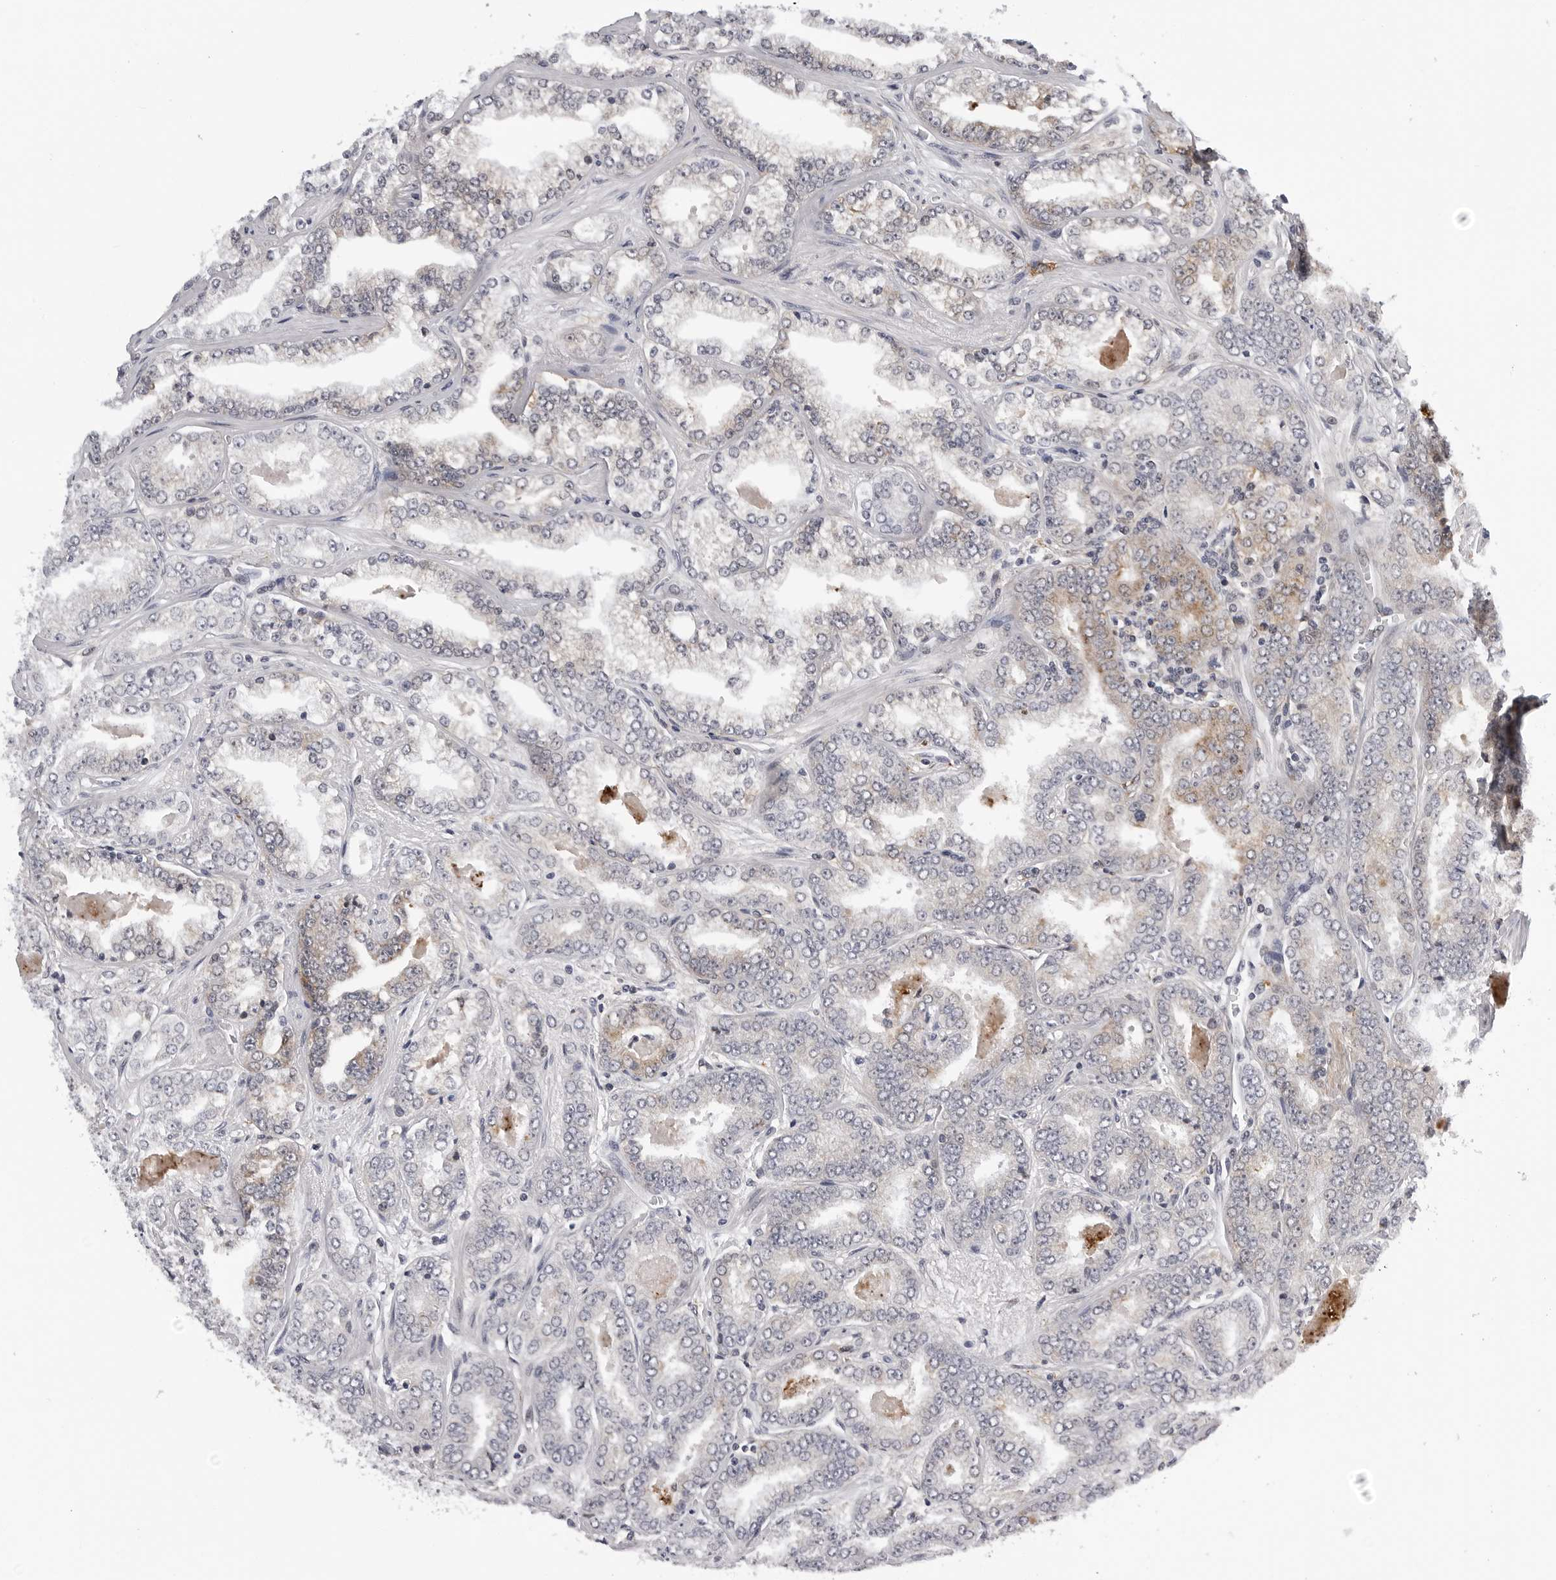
{"staining": {"intensity": "weak", "quantity": "25%-75%", "location": "cytoplasmic/membranous"}, "tissue": "prostate cancer", "cell_type": "Tumor cells", "image_type": "cancer", "snomed": [{"axis": "morphology", "description": "Adenocarcinoma, High grade"}, {"axis": "topography", "description": "Prostate"}], "caption": "The immunohistochemical stain shows weak cytoplasmic/membranous positivity in tumor cells of prostate cancer (adenocarcinoma (high-grade)) tissue.", "gene": "CDK20", "patient": {"sex": "male", "age": 71}}